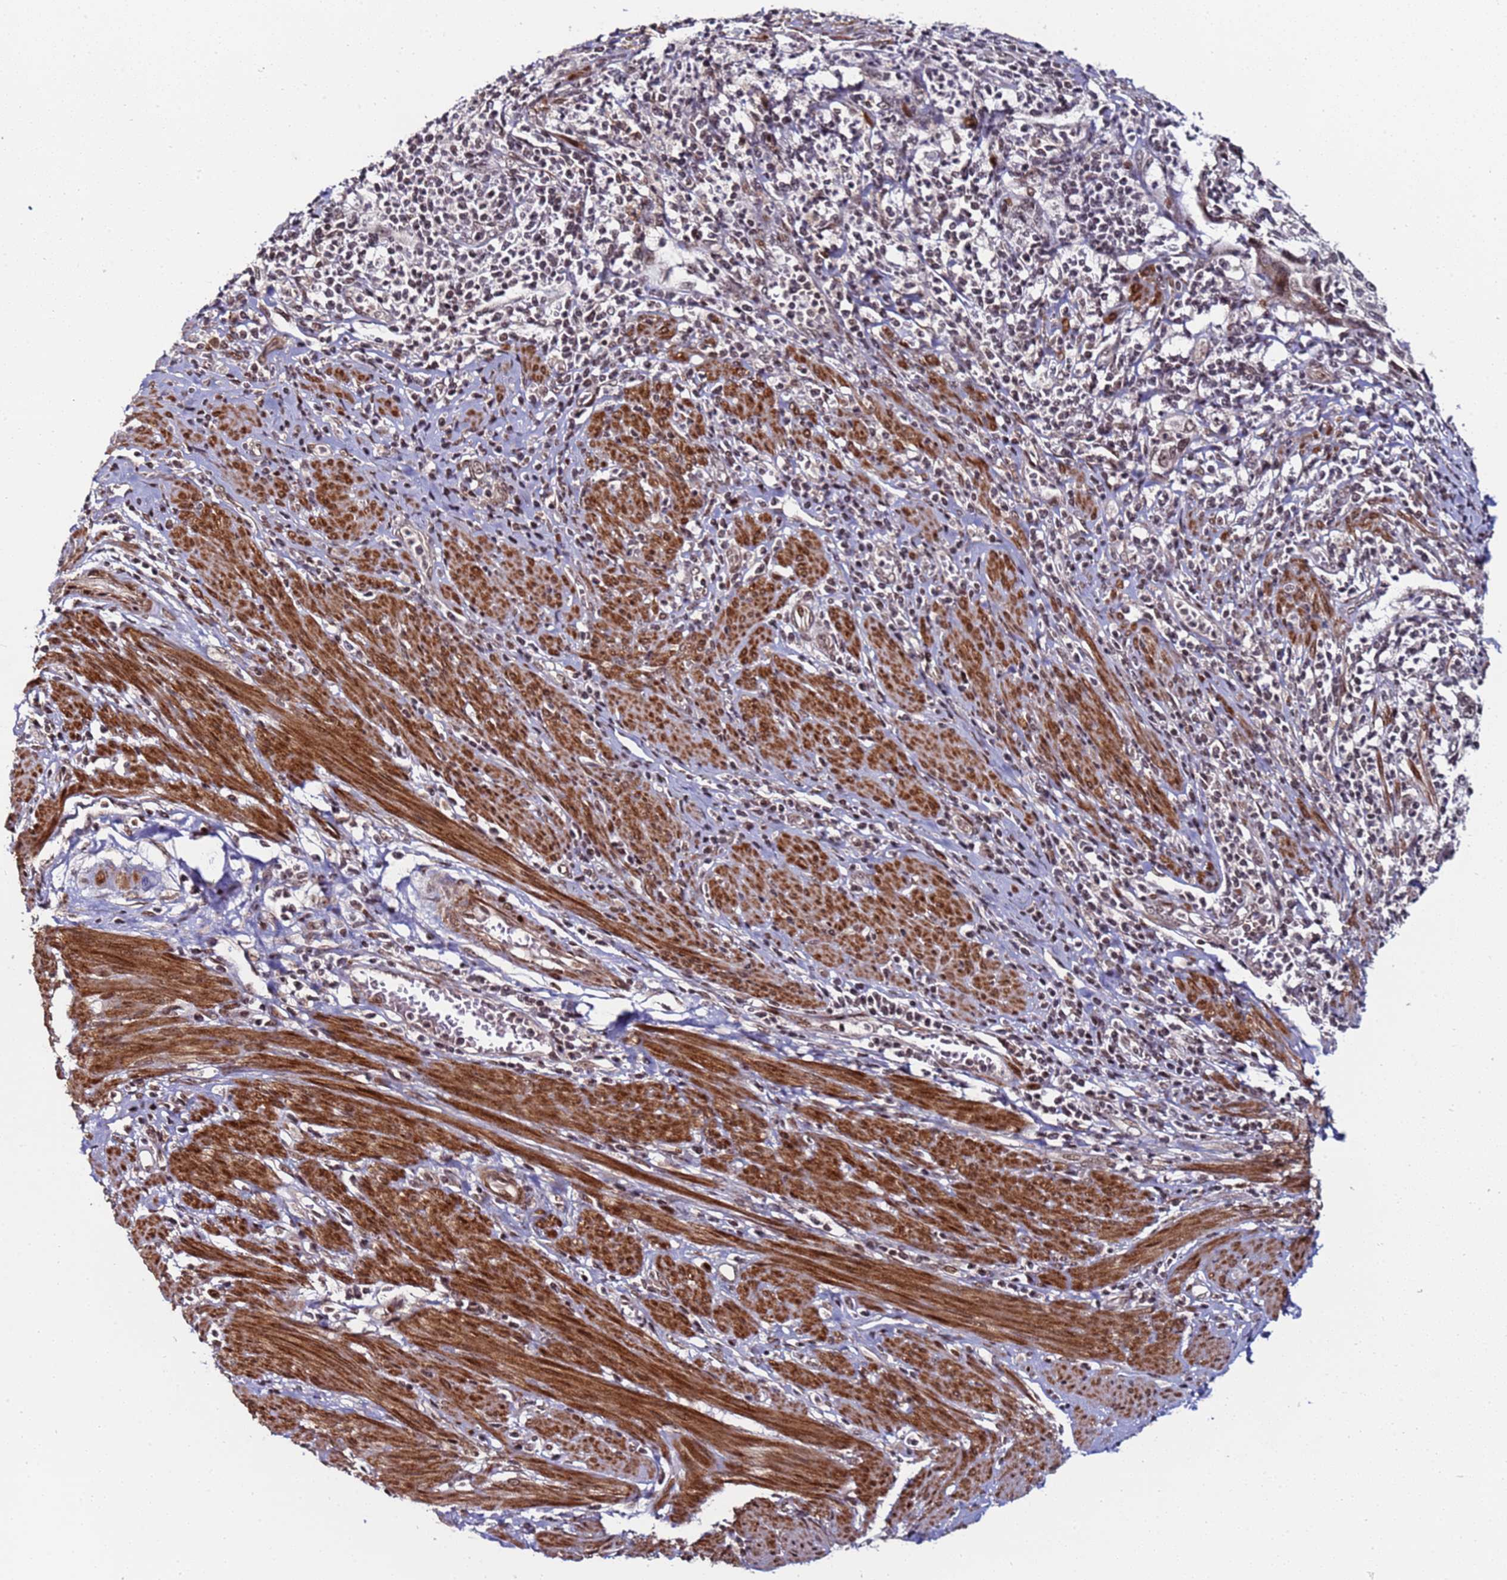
{"staining": {"intensity": "weak", "quantity": "<25%", "location": "nuclear"}, "tissue": "cervical cancer", "cell_type": "Tumor cells", "image_type": "cancer", "snomed": [{"axis": "morphology", "description": "Squamous cell carcinoma, NOS"}, {"axis": "topography", "description": "Cervix"}], "caption": "Immunohistochemistry (IHC) micrograph of neoplastic tissue: human cervical cancer stained with DAB (3,3'-diaminobenzidine) reveals no significant protein expression in tumor cells.", "gene": "PPM1H", "patient": {"sex": "female", "age": 70}}